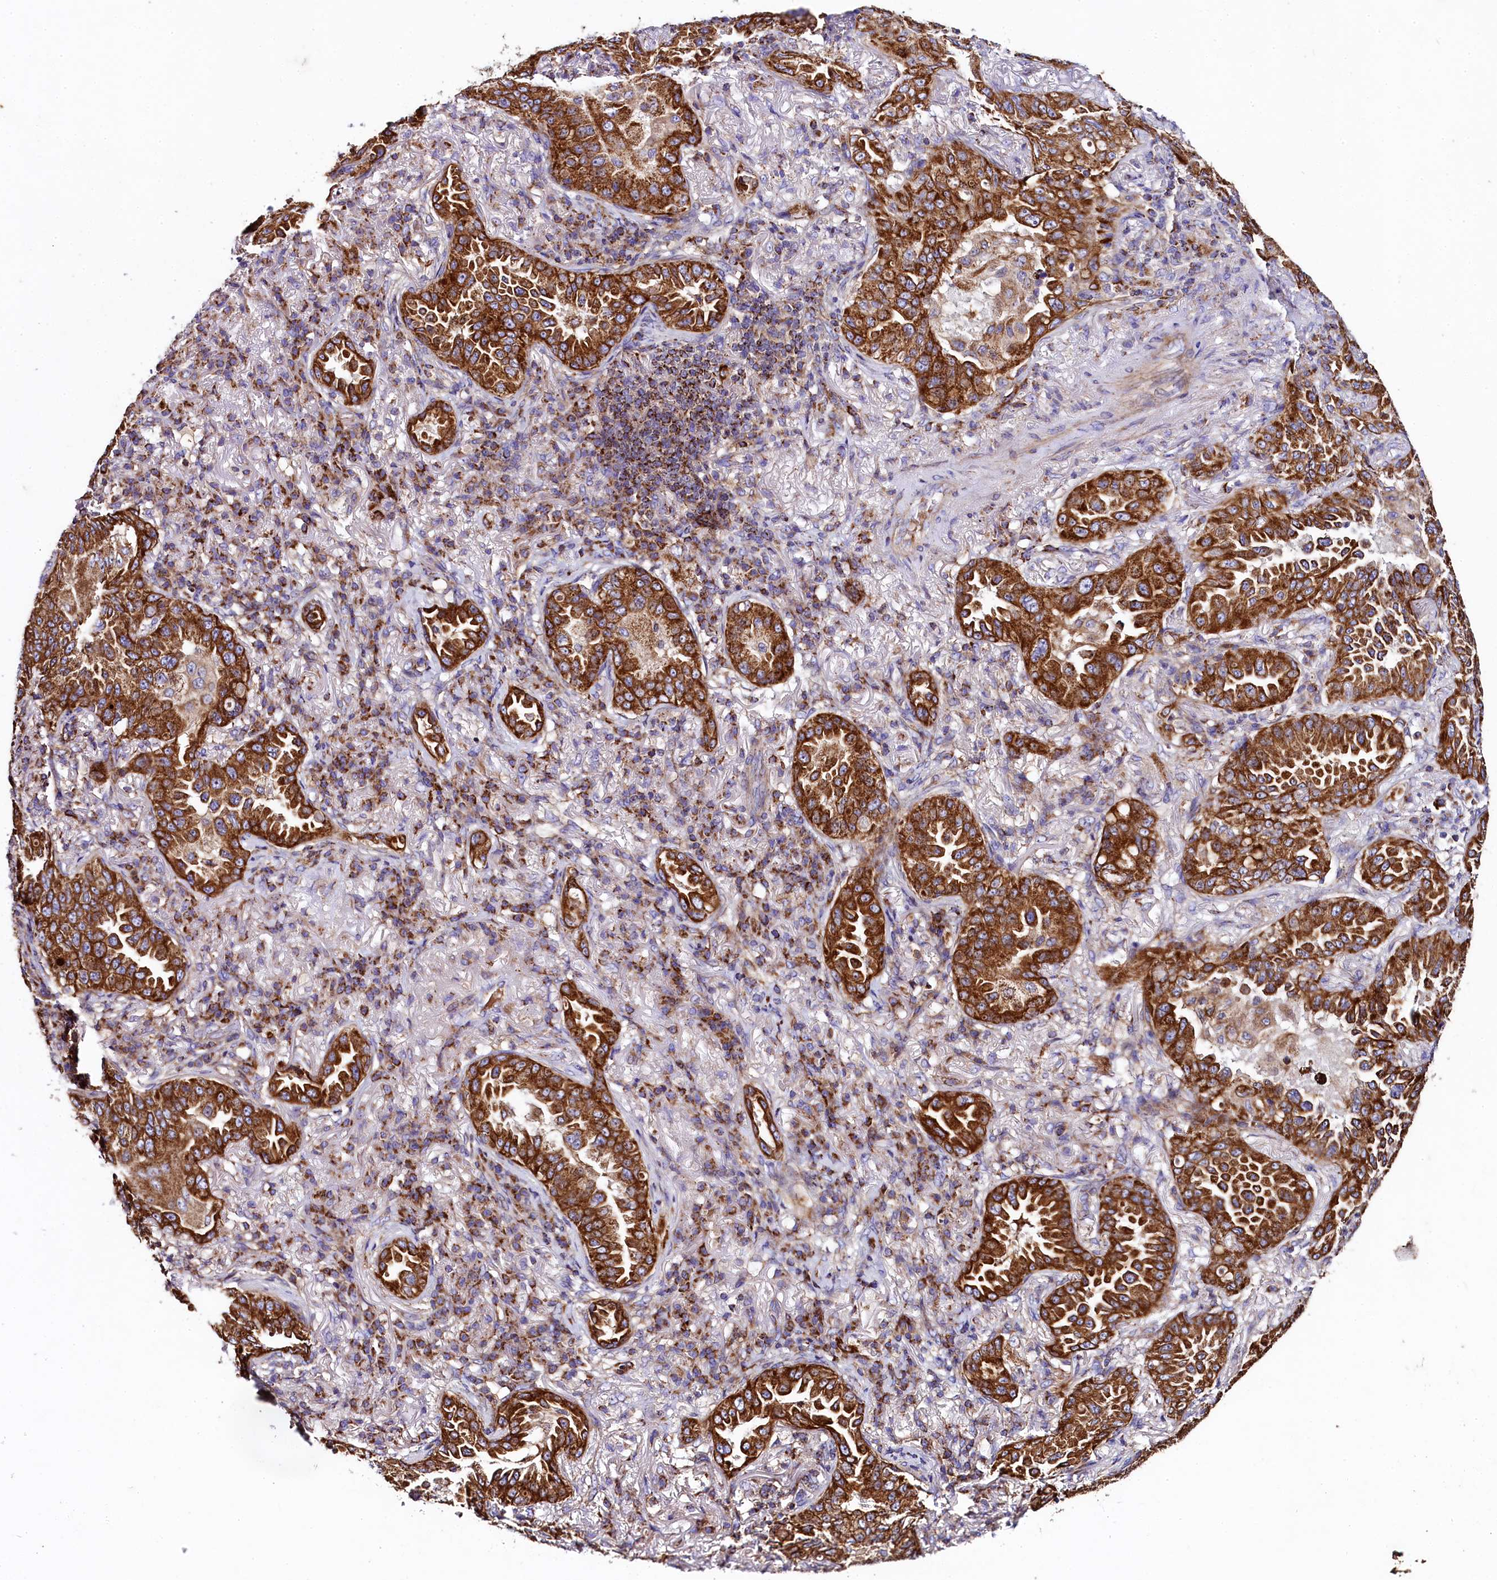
{"staining": {"intensity": "strong", "quantity": ">75%", "location": "cytoplasmic/membranous"}, "tissue": "lung cancer", "cell_type": "Tumor cells", "image_type": "cancer", "snomed": [{"axis": "morphology", "description": "Adenocarcinoma, NOS"}, {"axis": "topography", "description": "Lung"}], "caption": "About >75% of tumor cells in lung adenocarcinoma show strong cytoplasmic/membranous protein positivity as visualized by brown immunohistochemical staining.", "gene": "CLYBL", "patient": {"sex": "female", "age": 69}}